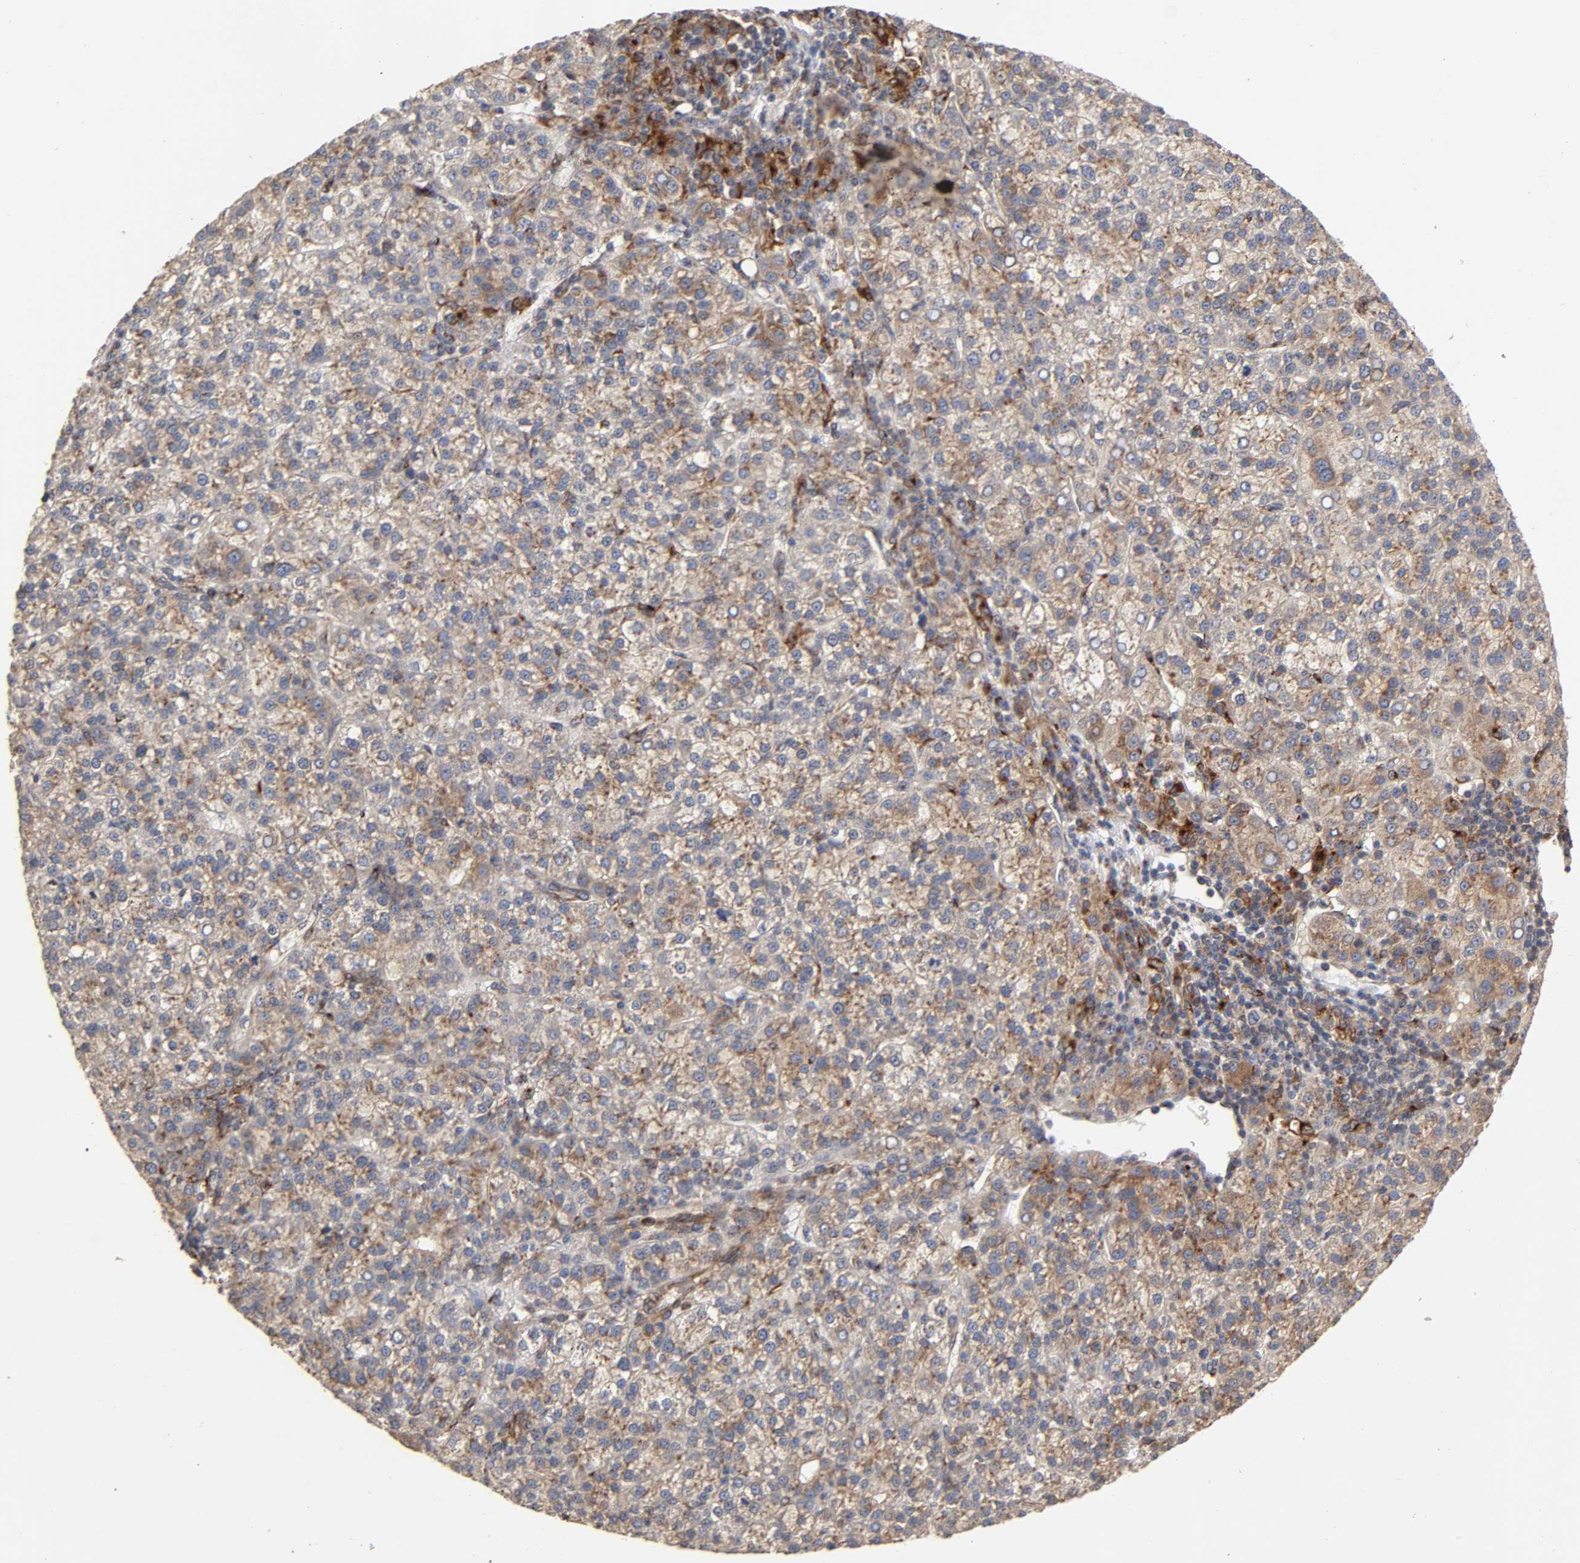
{"staining": {"intensity": "moderate", "quantity": ">75%", "location": "cytoplasmic/membranous"}, "tissue": "liver cancer", "cell_type": "Tumor cells", "image_type": "cancer", "snomed": [{"axis": "morphology", "description": "Carcinoma, Hepatocellular, NOS"}, {"axis": "topography", "description": "Liver"}], "caption": "Protein analysis of liver cancer tissue reveals moderate cytoplasmic/membranous staining in about >75% of tumor cells. (DAB (3,3'-diaminobenzidine) IHC with brightfield microscopy, high magnification).", "gene": "GNPTG", "patient": {"sex": "female", "age": 58}}